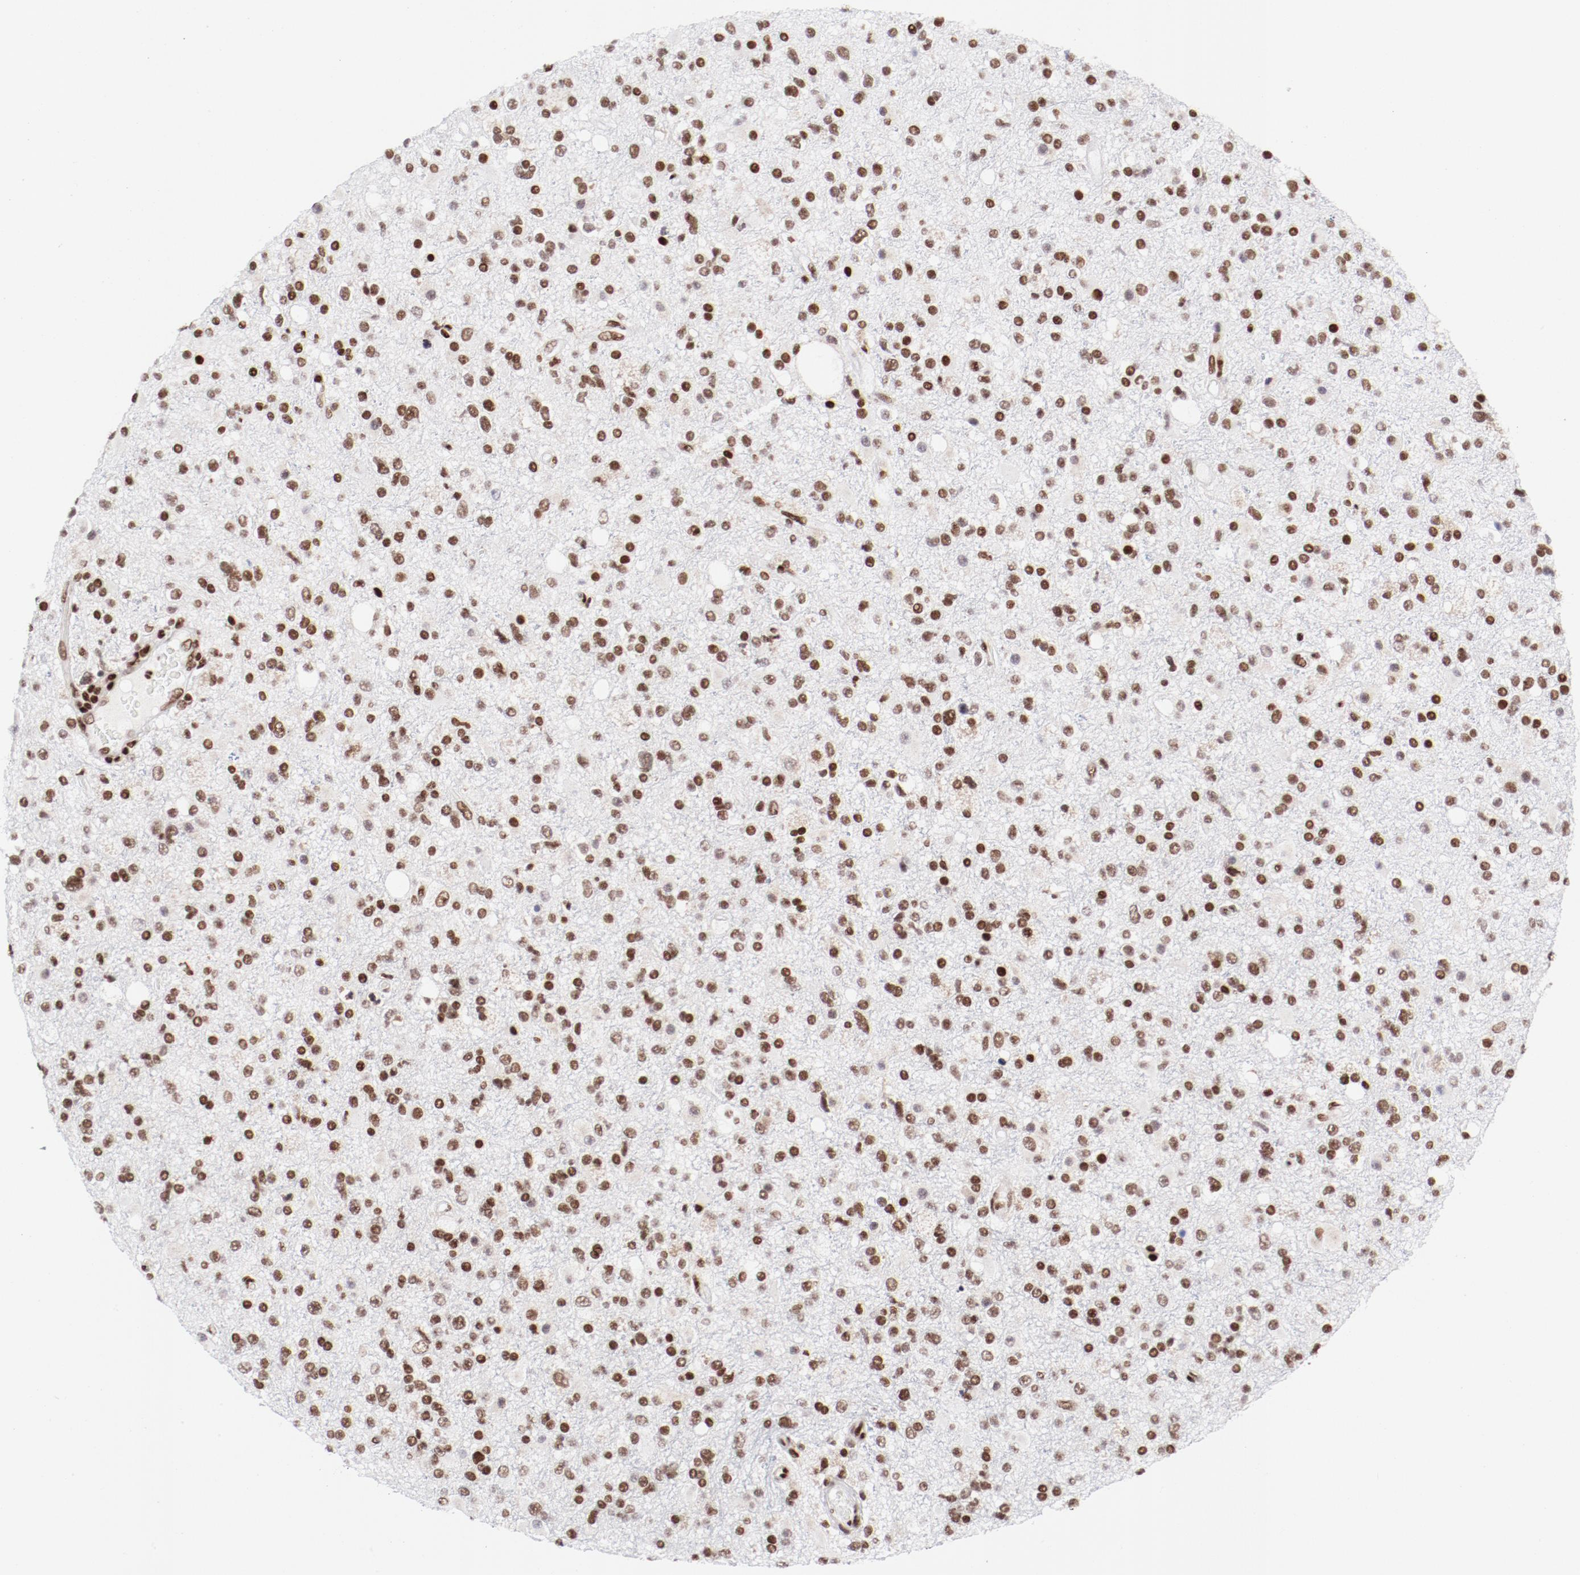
{"staining": {"intensity": "strong", "quantity": ">75%", "location": "nuclear"}, "tissue": "glioma", "cell_type": "Tumor cells", "image_type": "cancer", "snomed": [{"axis": "morphology", "description": "Glioma, malignant, High grade"}, {"axis": "topography", "description": "Brain"}], "caption": "An image of malignant glioma (high-grade) stained for a protein exhibits strong nuclear brown staining in tumor cells. The staining was performed using DAB, with brown indicating positive protein expression. Nuclei are stained blue with hematoxylin.", "gene": "NFYB", "patient": {"sex": "male", "age": 33}}